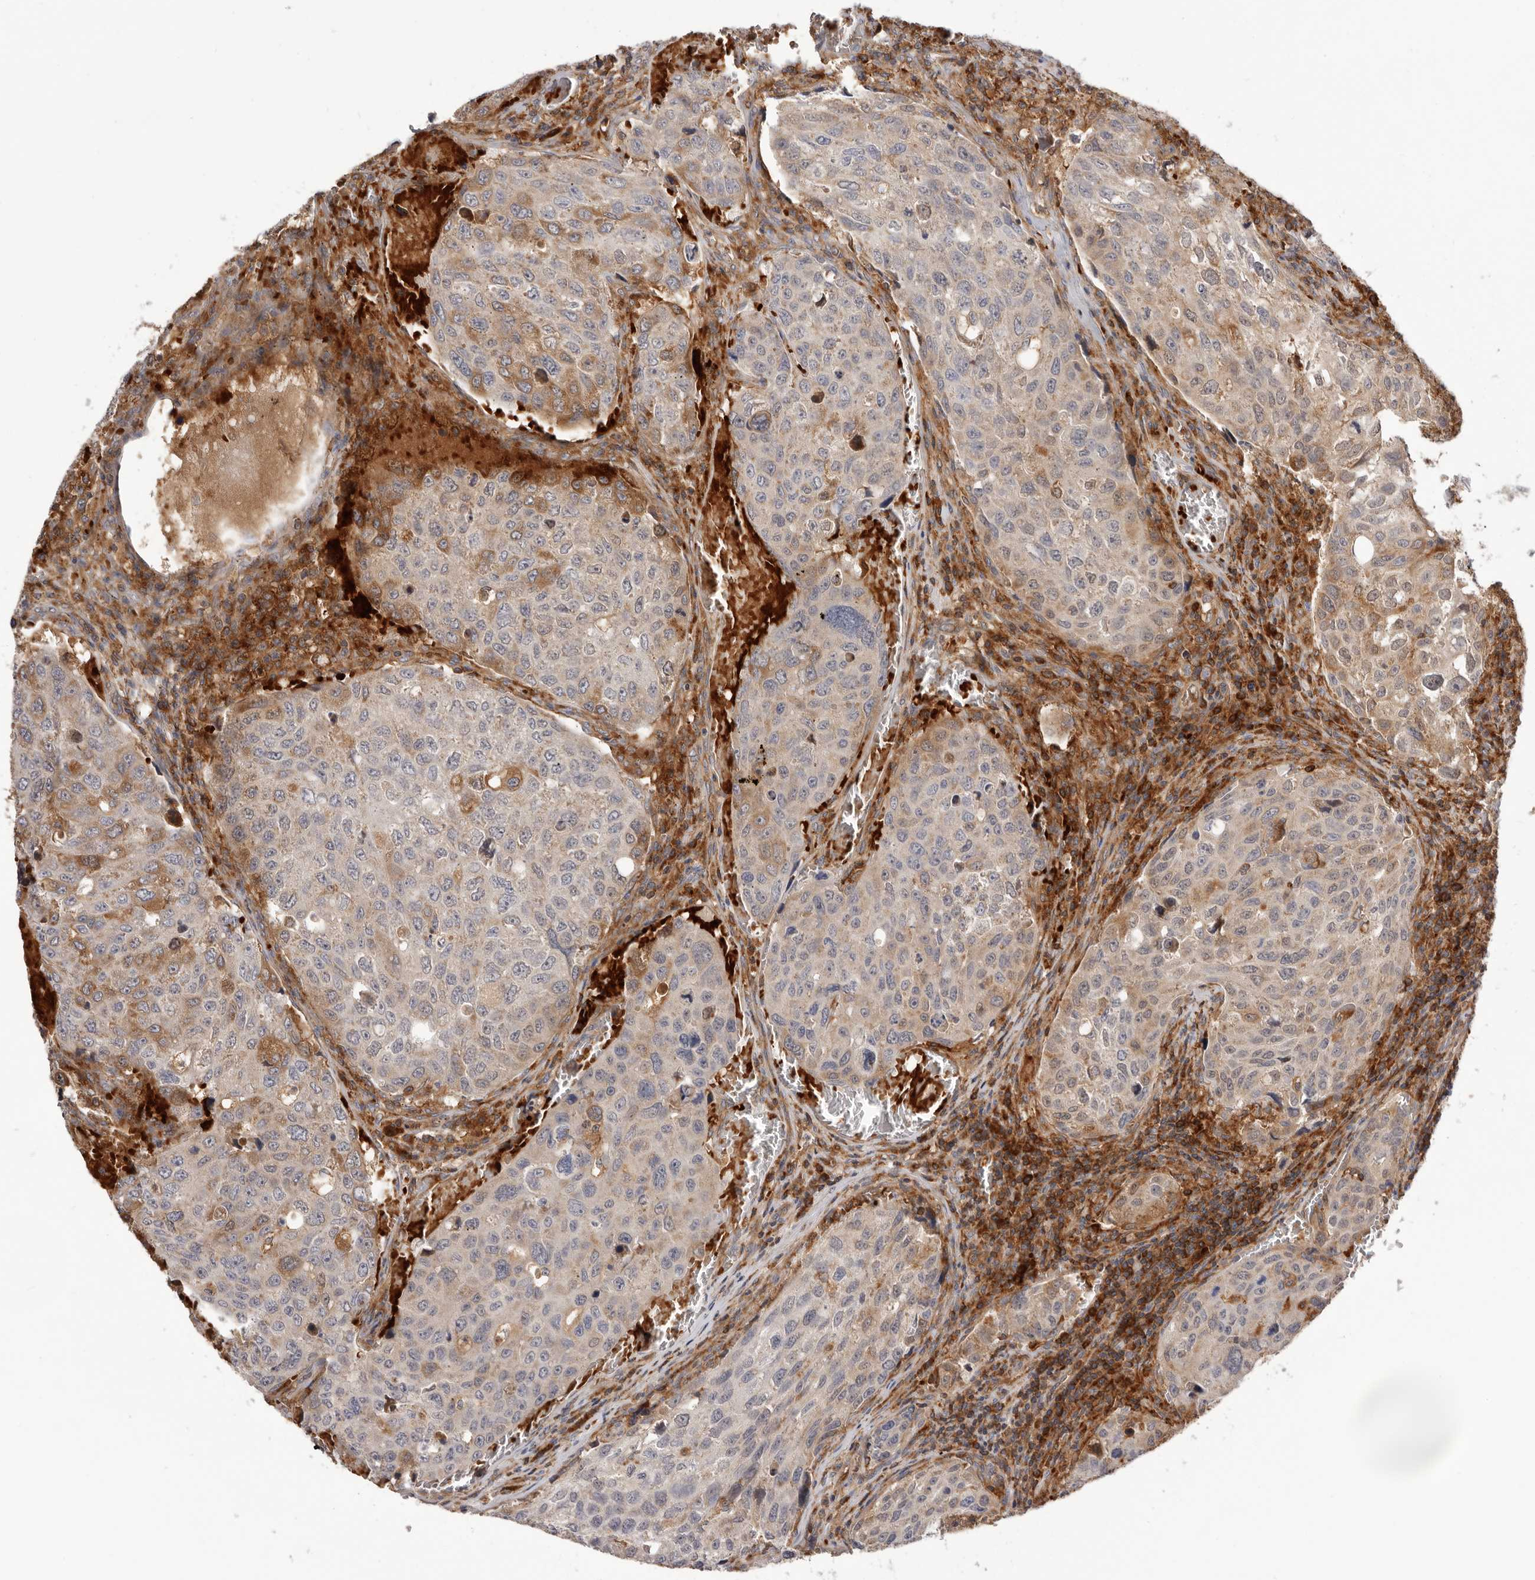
{"staining": {"intensity": "weak", "quantity": "25%-75%", "location": "cytoplasmic/membranous"}, "tissue": "urothelial cancer", "cell_type": "Tumor cells", "image_type": "cancer", "snomed": [{"axis": "morphology", "description": "Urothelial carcinoma, High grade"}, {"axis": "topography", "description": "Lymph node"}, {"axis": "topography", "description": "Urinary bladder"}], "caption": "Human urothelial cancer stained for a protein (brown) shows weak cytoplasmic/membranous positive staining in about 25%-75% of tumor cells.", "gene": "RNF213", "patient": {"sex": "male", "age": 51}}